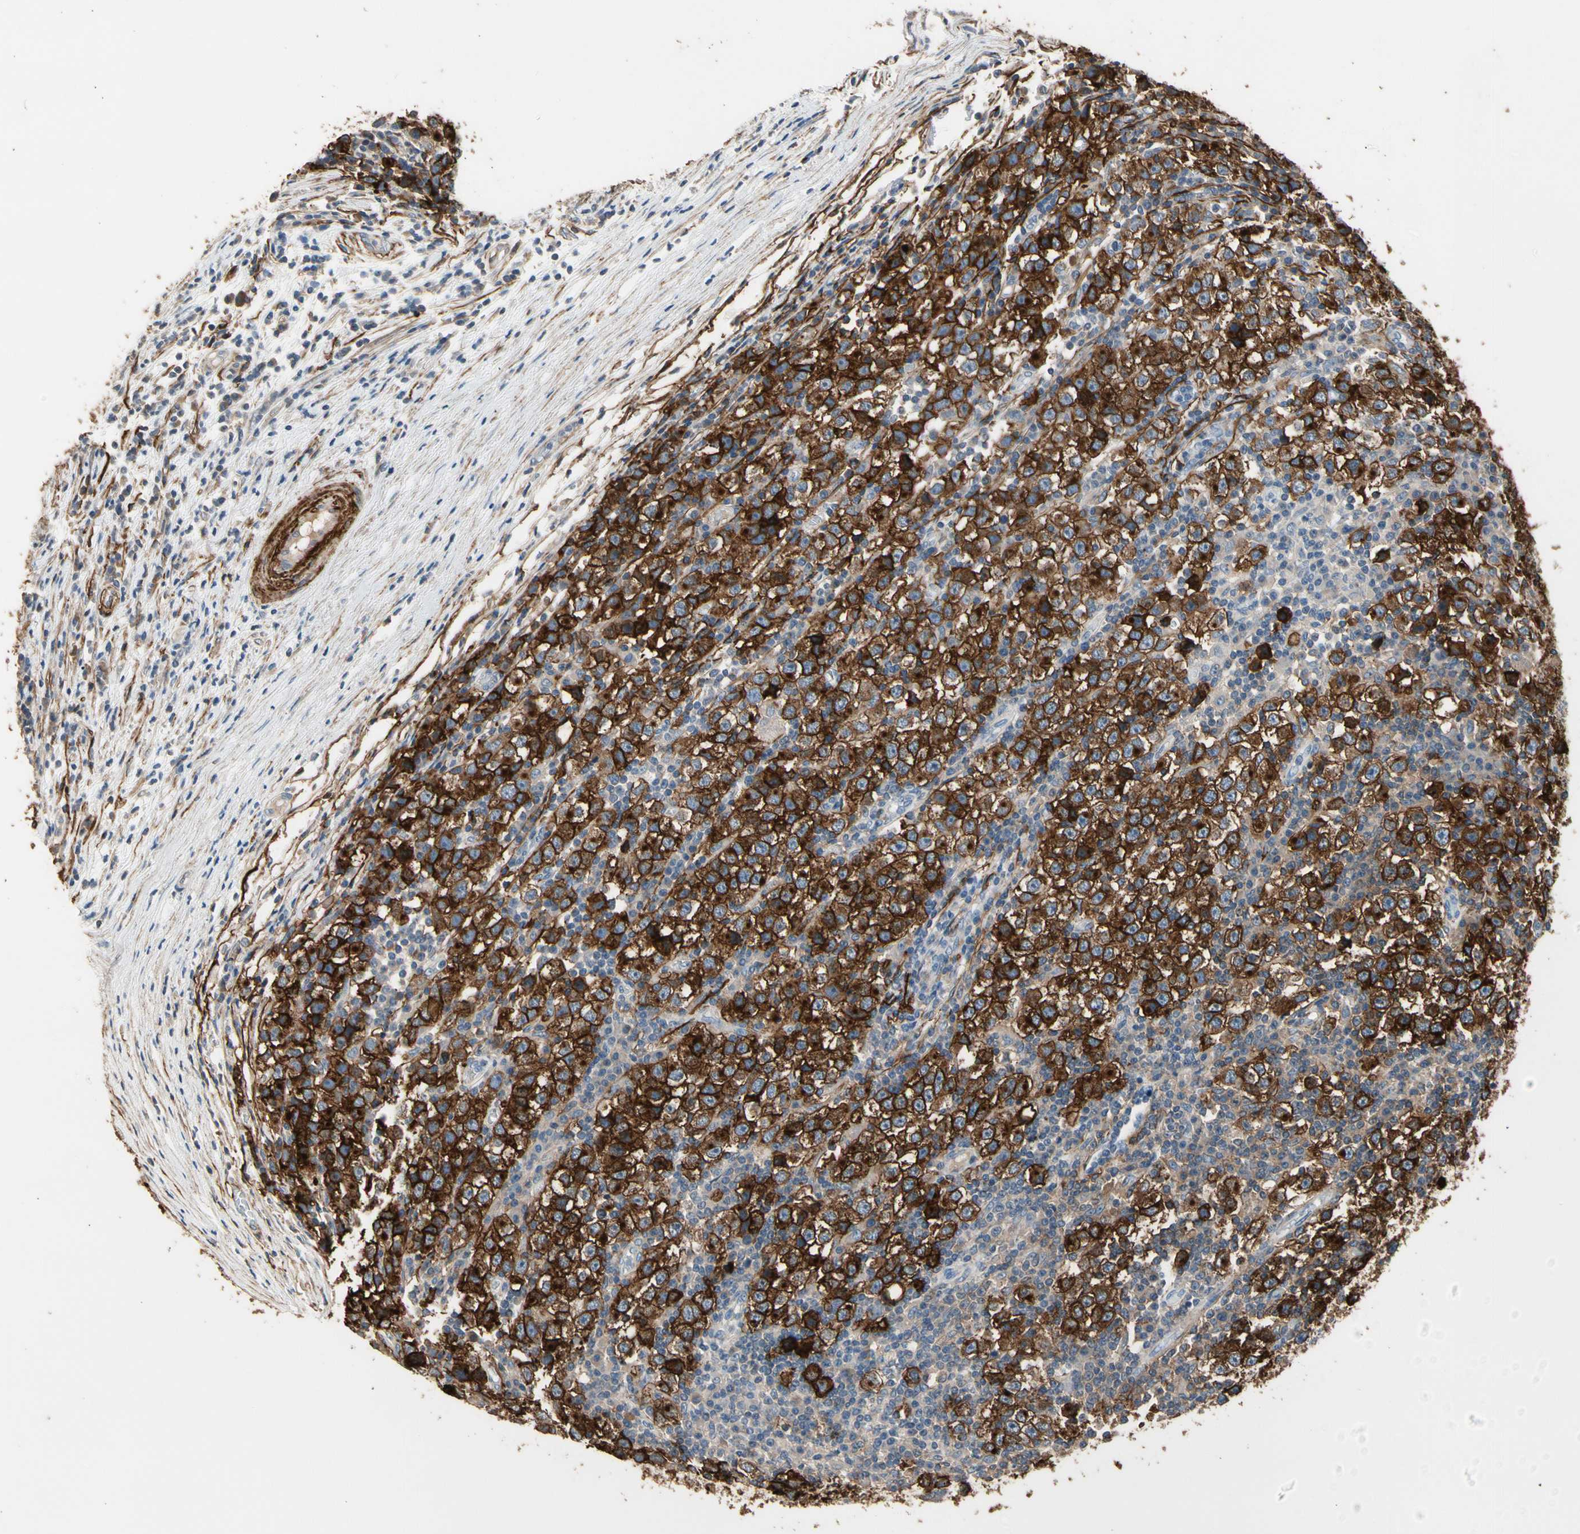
{"staining": {"intensity": "strong", "quantity": ">75%", "location": "cytoplasmic/membranous"}, "tissue": "testis cancer", "cell_type": "Tumor cells", "image_type": "cancer", "snomed": [{"axis": "morphology", "description": "Seminoma, NOS"}, {"axis": "topography", "description": "Testis"}], "caption": "Seminoma (testis) was stained to show a protein in brown. There is high levels of strong cytoplasmic/membranous expression in about >75% of tumor cells.", "gene": "SUSD2", "patient": {"sex": "male", "age": 65}}